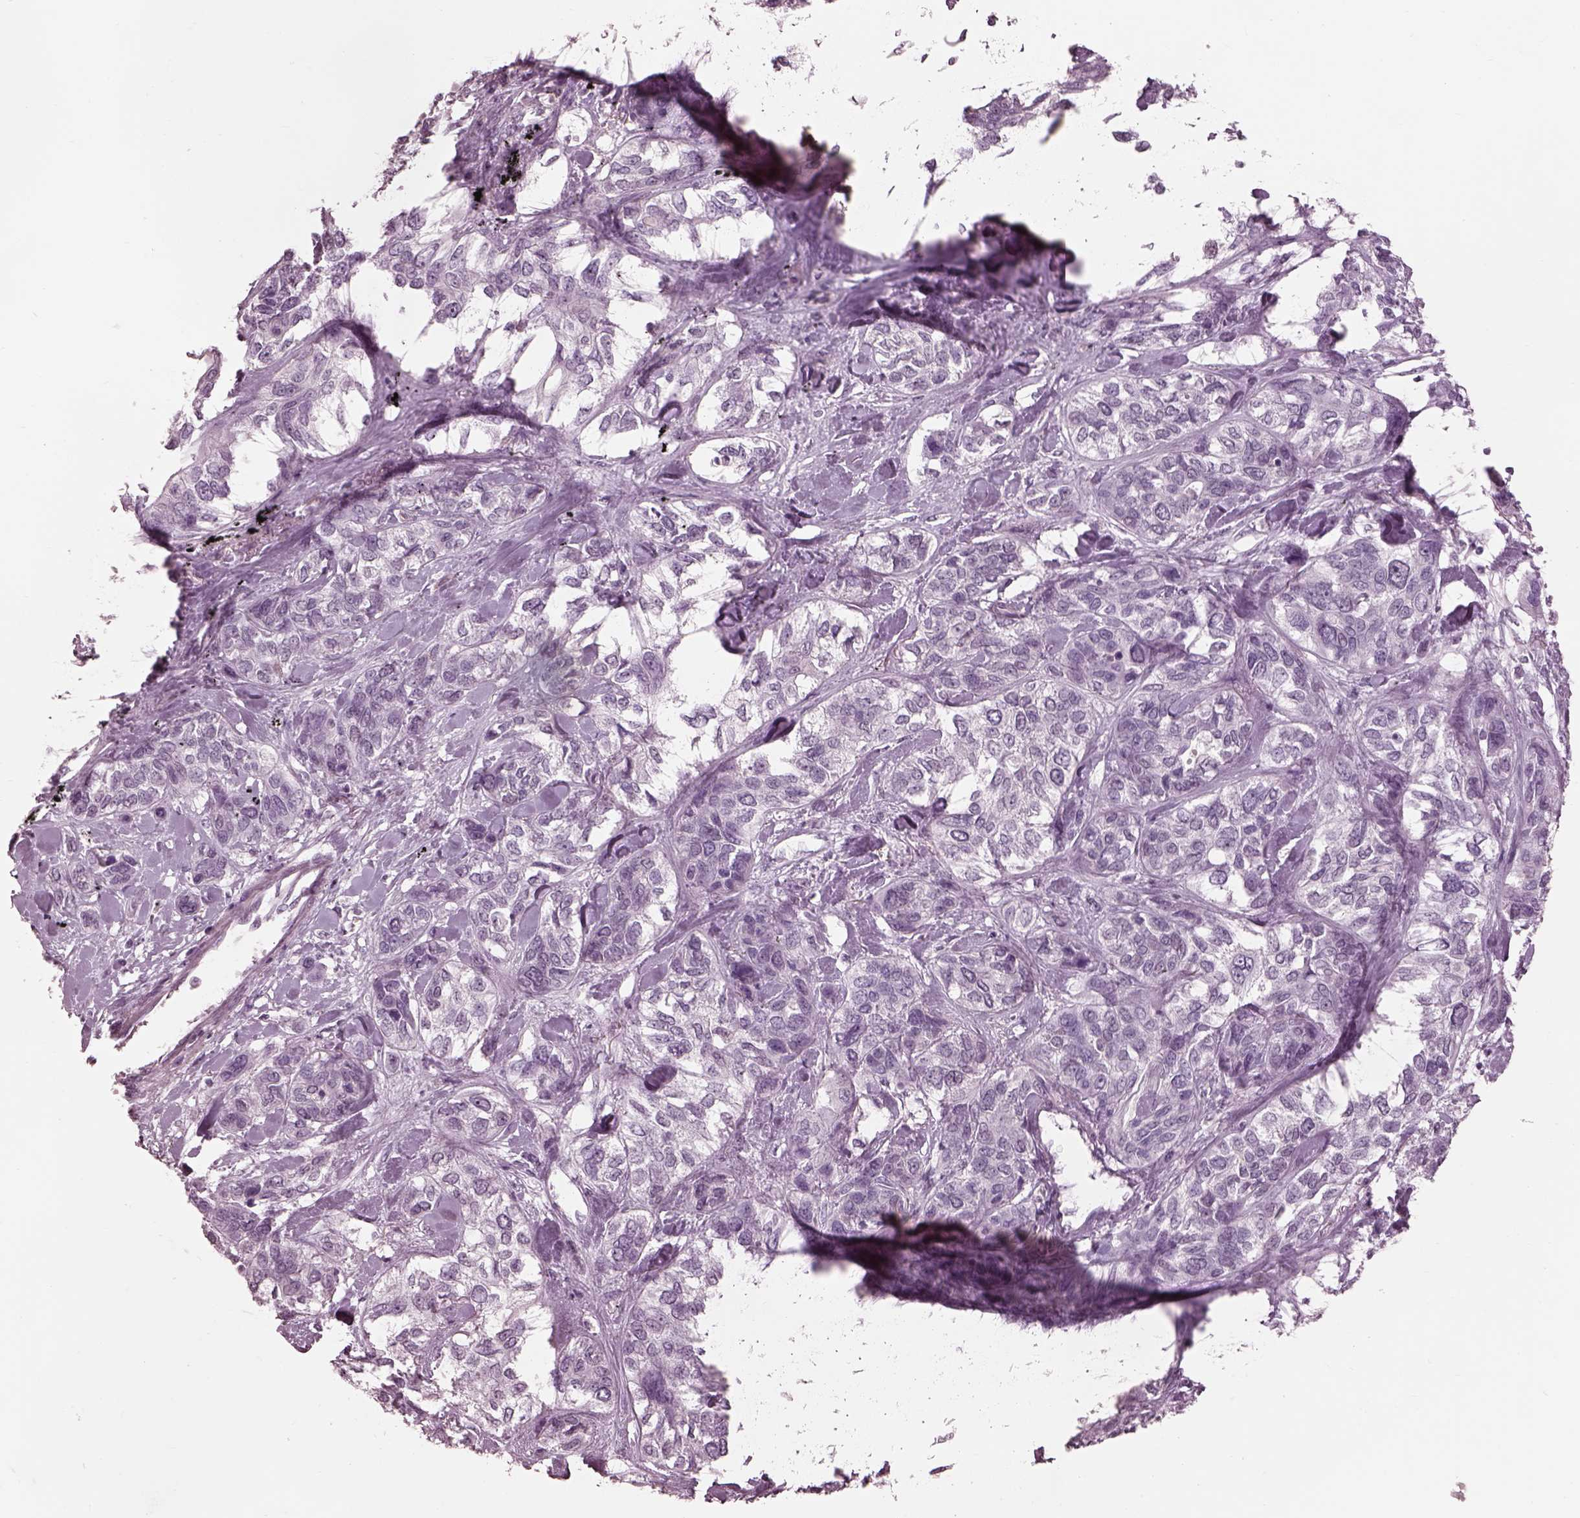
{"staining": {"intensity": "negative", "quantity": "none", "location": "none"}, "tissue": "lung cancer", "cell_type": "Tumor cells", "image_type": "cancer", "snomed": [{"axis": "morphology", "description": "Squamous cell carcinoma, NOS"}, {"axis": "topography", "description": "Lung"}], "caption": "There is no significant positivity in tumor cells of squamous cell carcinoma (lung).", "gene": "GARIN4", "patient": {"sex": "female", "age": 70}}